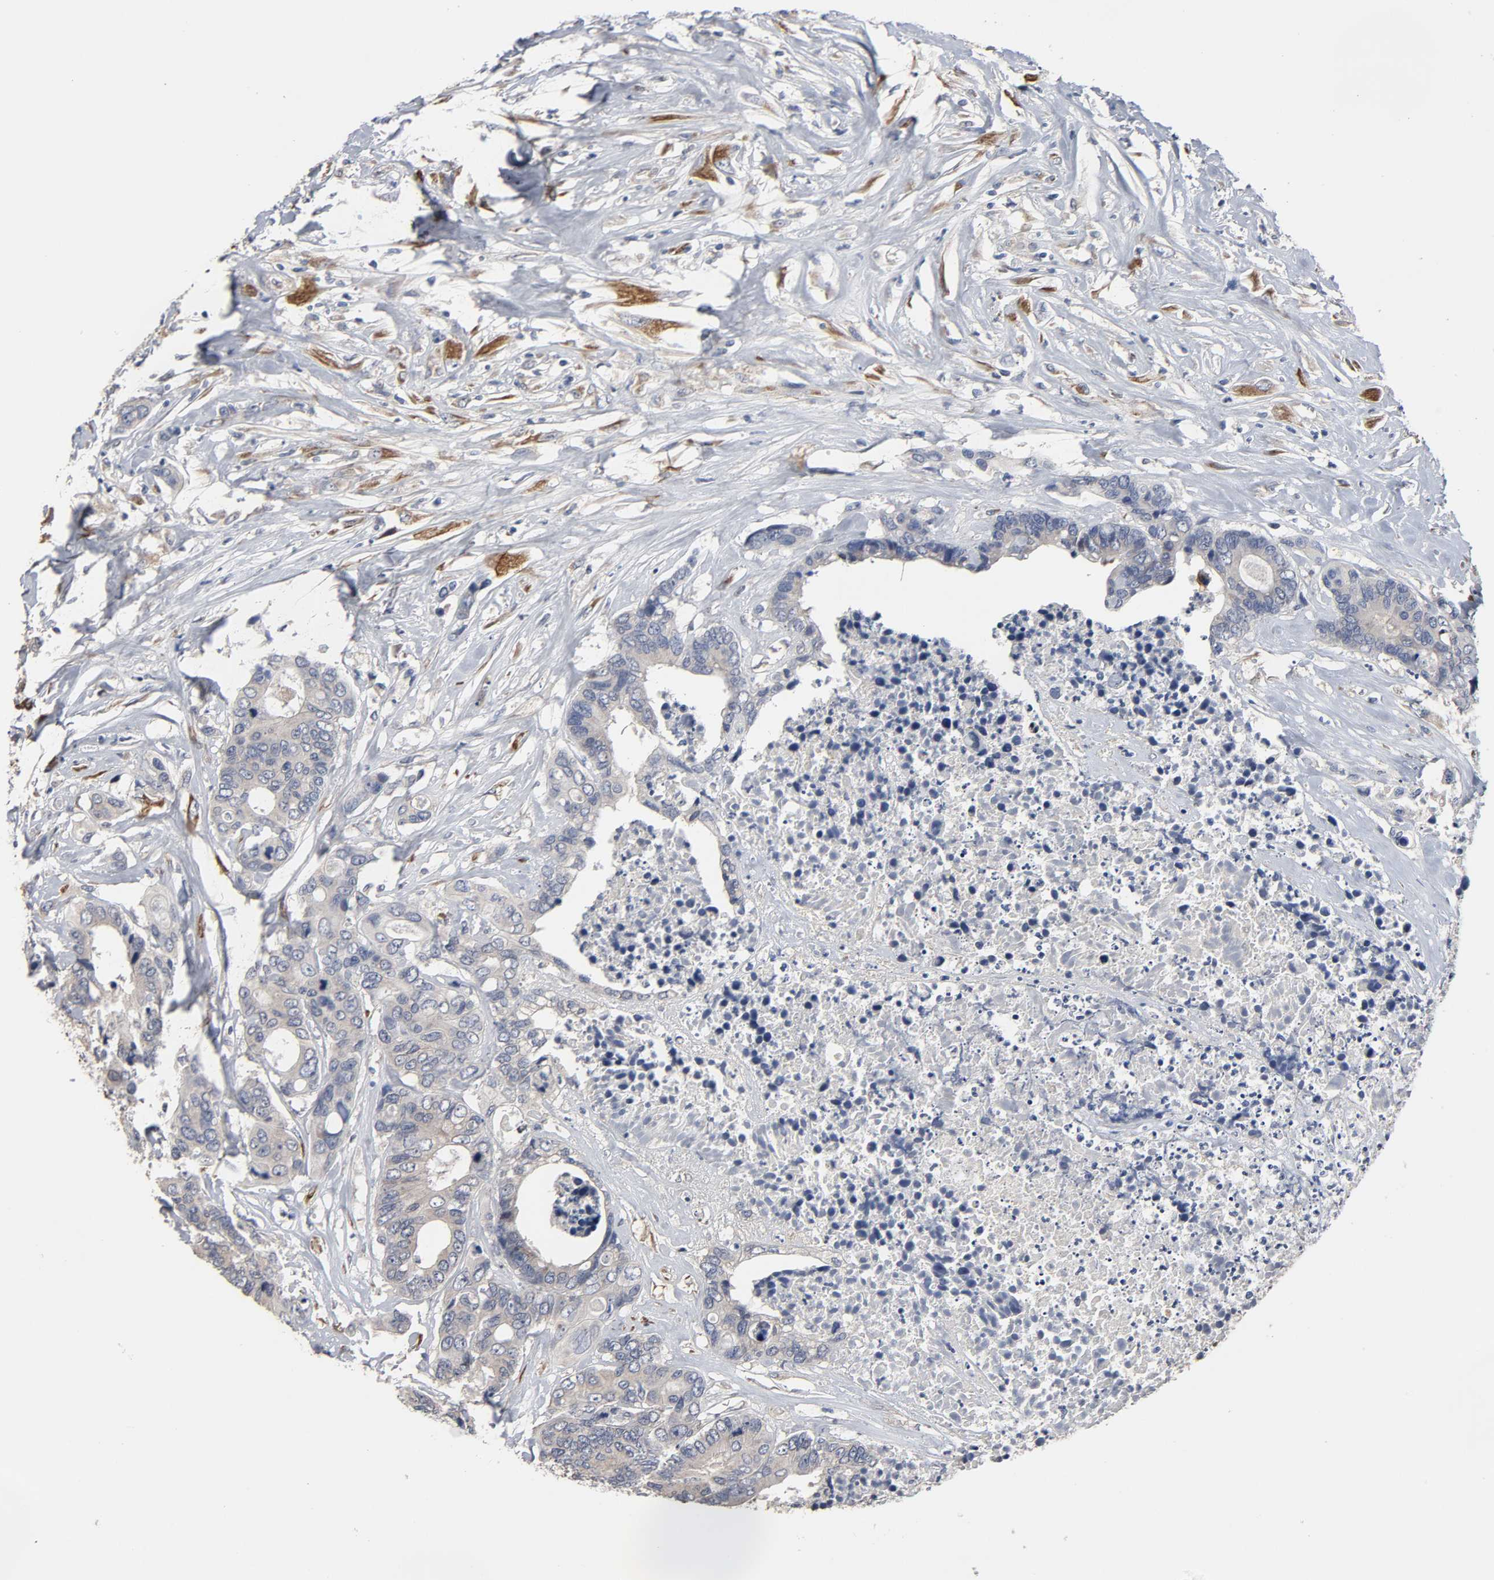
{"staining": {"intensity": "negative", "quantity": "none", "location": "none"}, "tissue": "colorectal cancer", "cell_type": "Tumor cells", "image_type": "cancer", "snomed": [{"axis": "morphology", "description": "Adenocarcinoma, NOS"}, {"axis": "topography", "description": "Rectum"}], "caption": "Tumor cells are negative for protein expression in human adenocarcinoma (colorectal). (DAB (3,3'-diaminobenzidine) IHC with hematoxylin counter stain).", "gene": "HDLBP", "patient": {"sex": "male", "age": 55}}